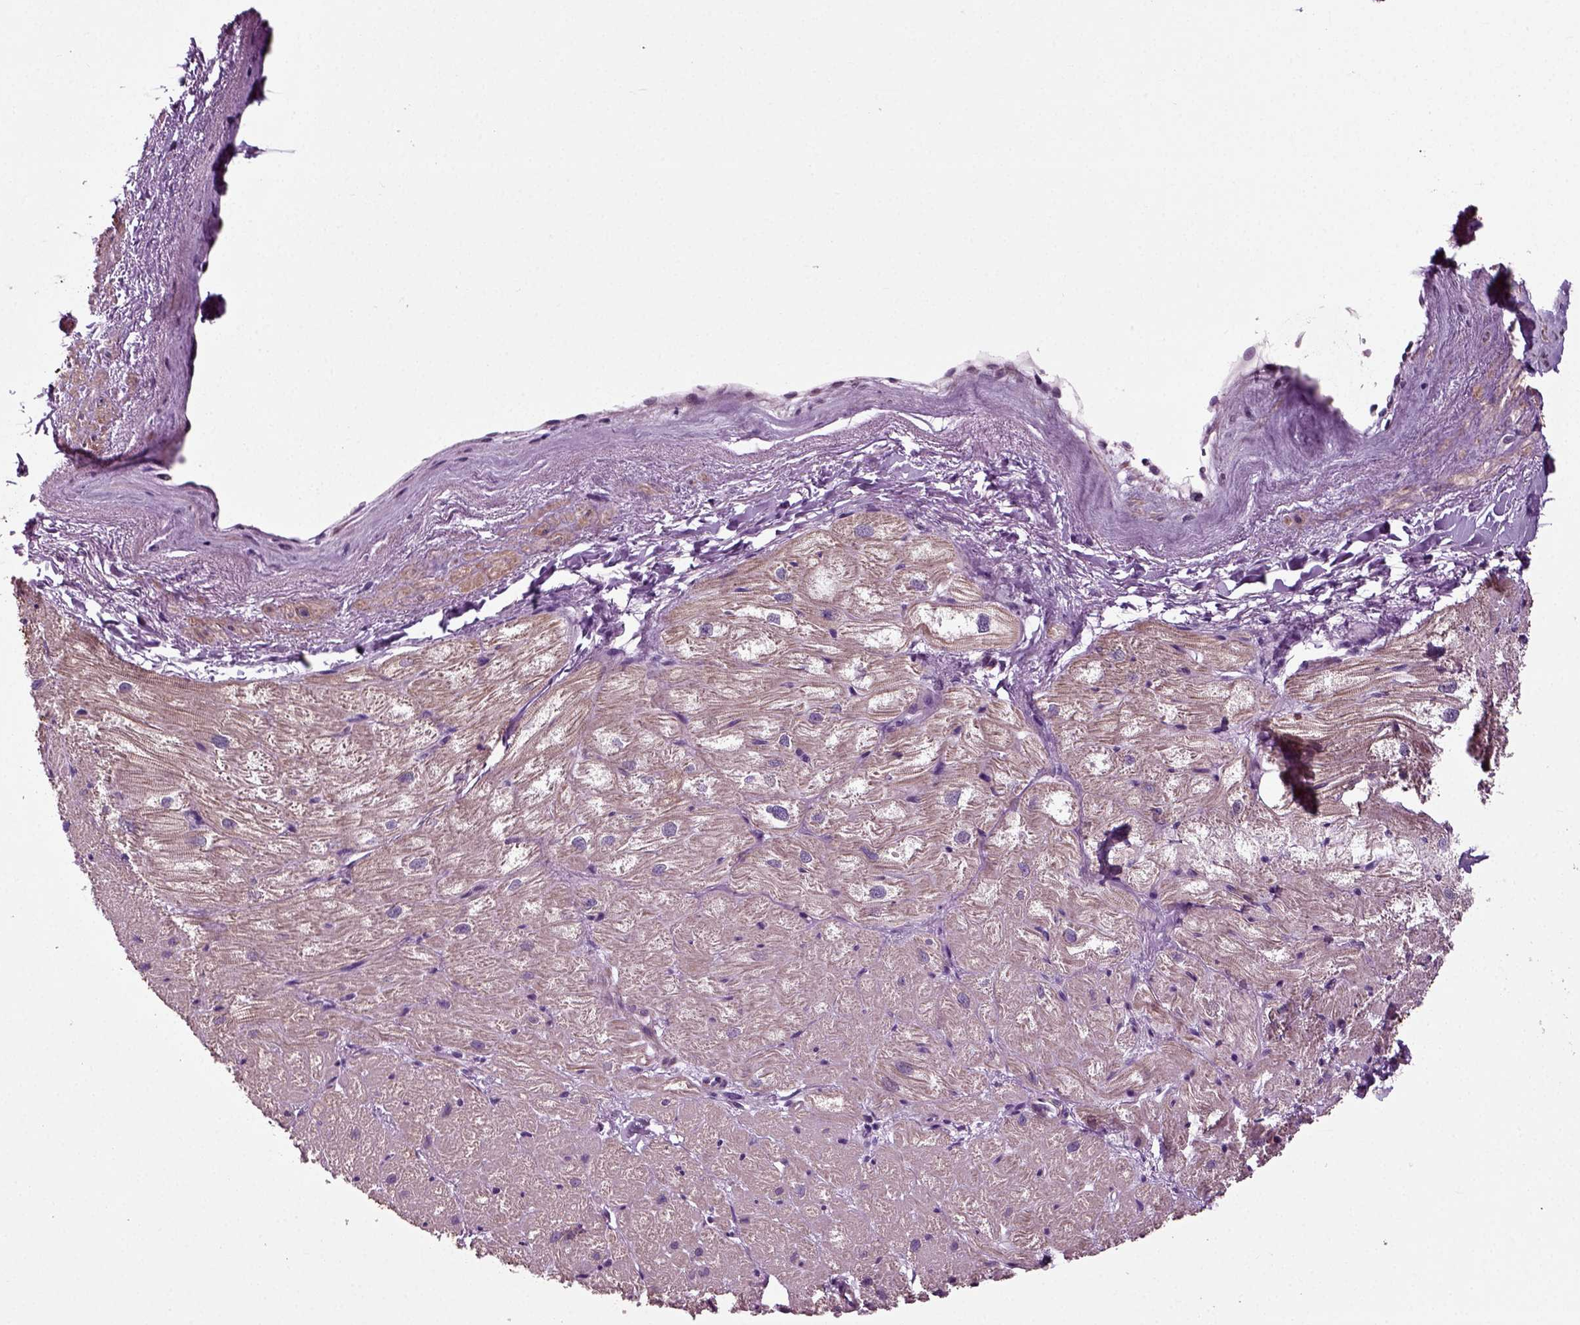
{"staining": {"intensity": "weak", "quantity": "25%-75%", "location": "cytoplasmic/membranous"}, "tissue": "heart muscle", "cell_type": "Cardiomyocytes", "image_type": "normal", "snomed": [{"axis": "morphology", "description": "Normal tissue, NOS"}, {"axis": "topography", "description": "Heart"}], "caption": "Immunohistochemical staining of normal human heart muscle displays low levels of weak cytoplasmic/membranous staining in about 25%-75% of cardiomyocytes. (Brightfield microscopy of DAB IHC at high magnification).", "gene": "KNSTRN", "patient": {"sex": "male", "age": 57}}